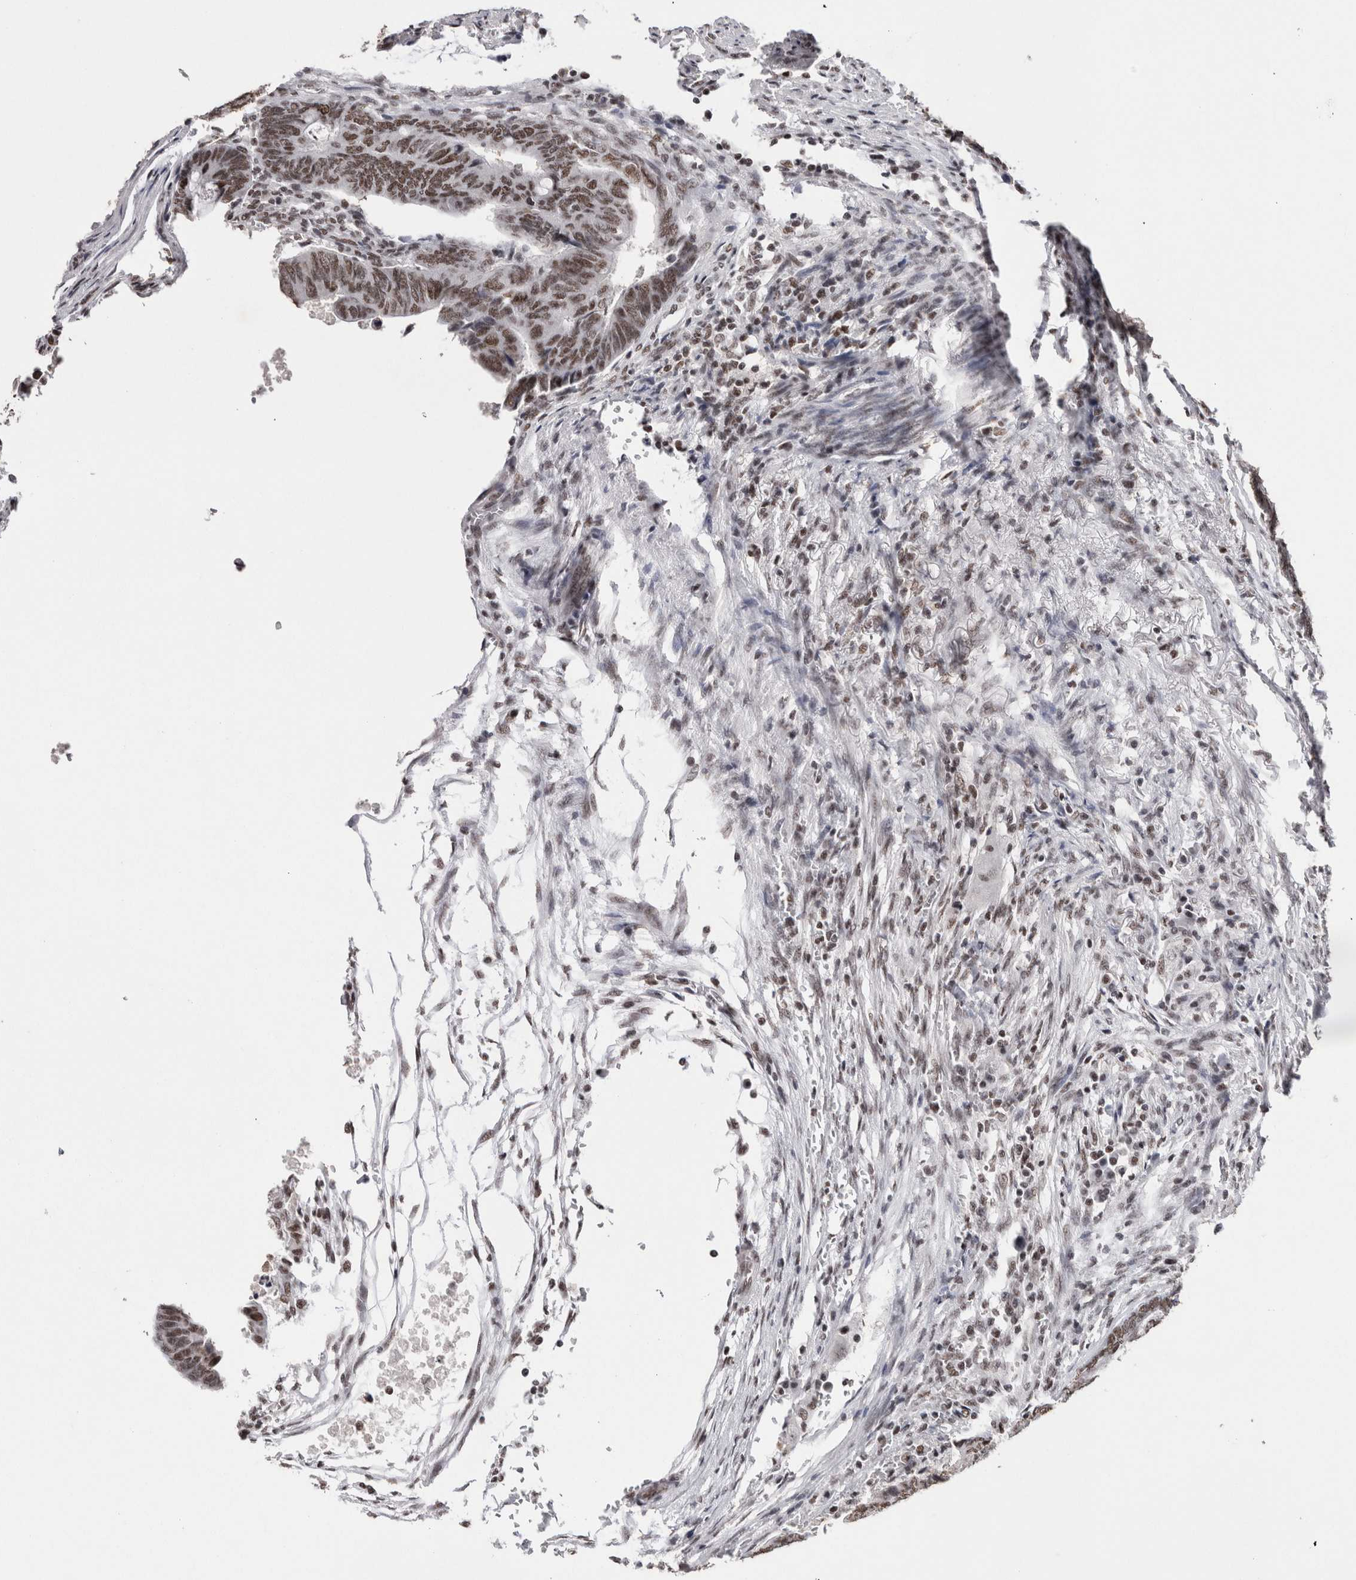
{"staining": {"intensity": "moderate", "quantity": ">75%", "location": "nuclear"}, "tissue": "colorectal cancer", "cell_type": "Tumor cells", "image_type": "cancer", "snomed": [{"axis": "morphology", "description": "Normal tissue, NOS"}, {"axis": "morphology", "description": "Adenocarcinoma, NOS"}, {"axis": "topography", "description": "Rectum"}, {"axis": "topography", "description": "Peripheral nerve tissue"}], "caption": "Immunohistochemical staining of human adenocarcinoma (colorectal) reveals medium levels of moderate nuclear protein positivity in approximately >75% of tumor cells. (brown staining indicates protein expression, while blue staining denotes nuclei).", "gene": "SMC1A", "patient": {"sex": "male", "age": 92}}